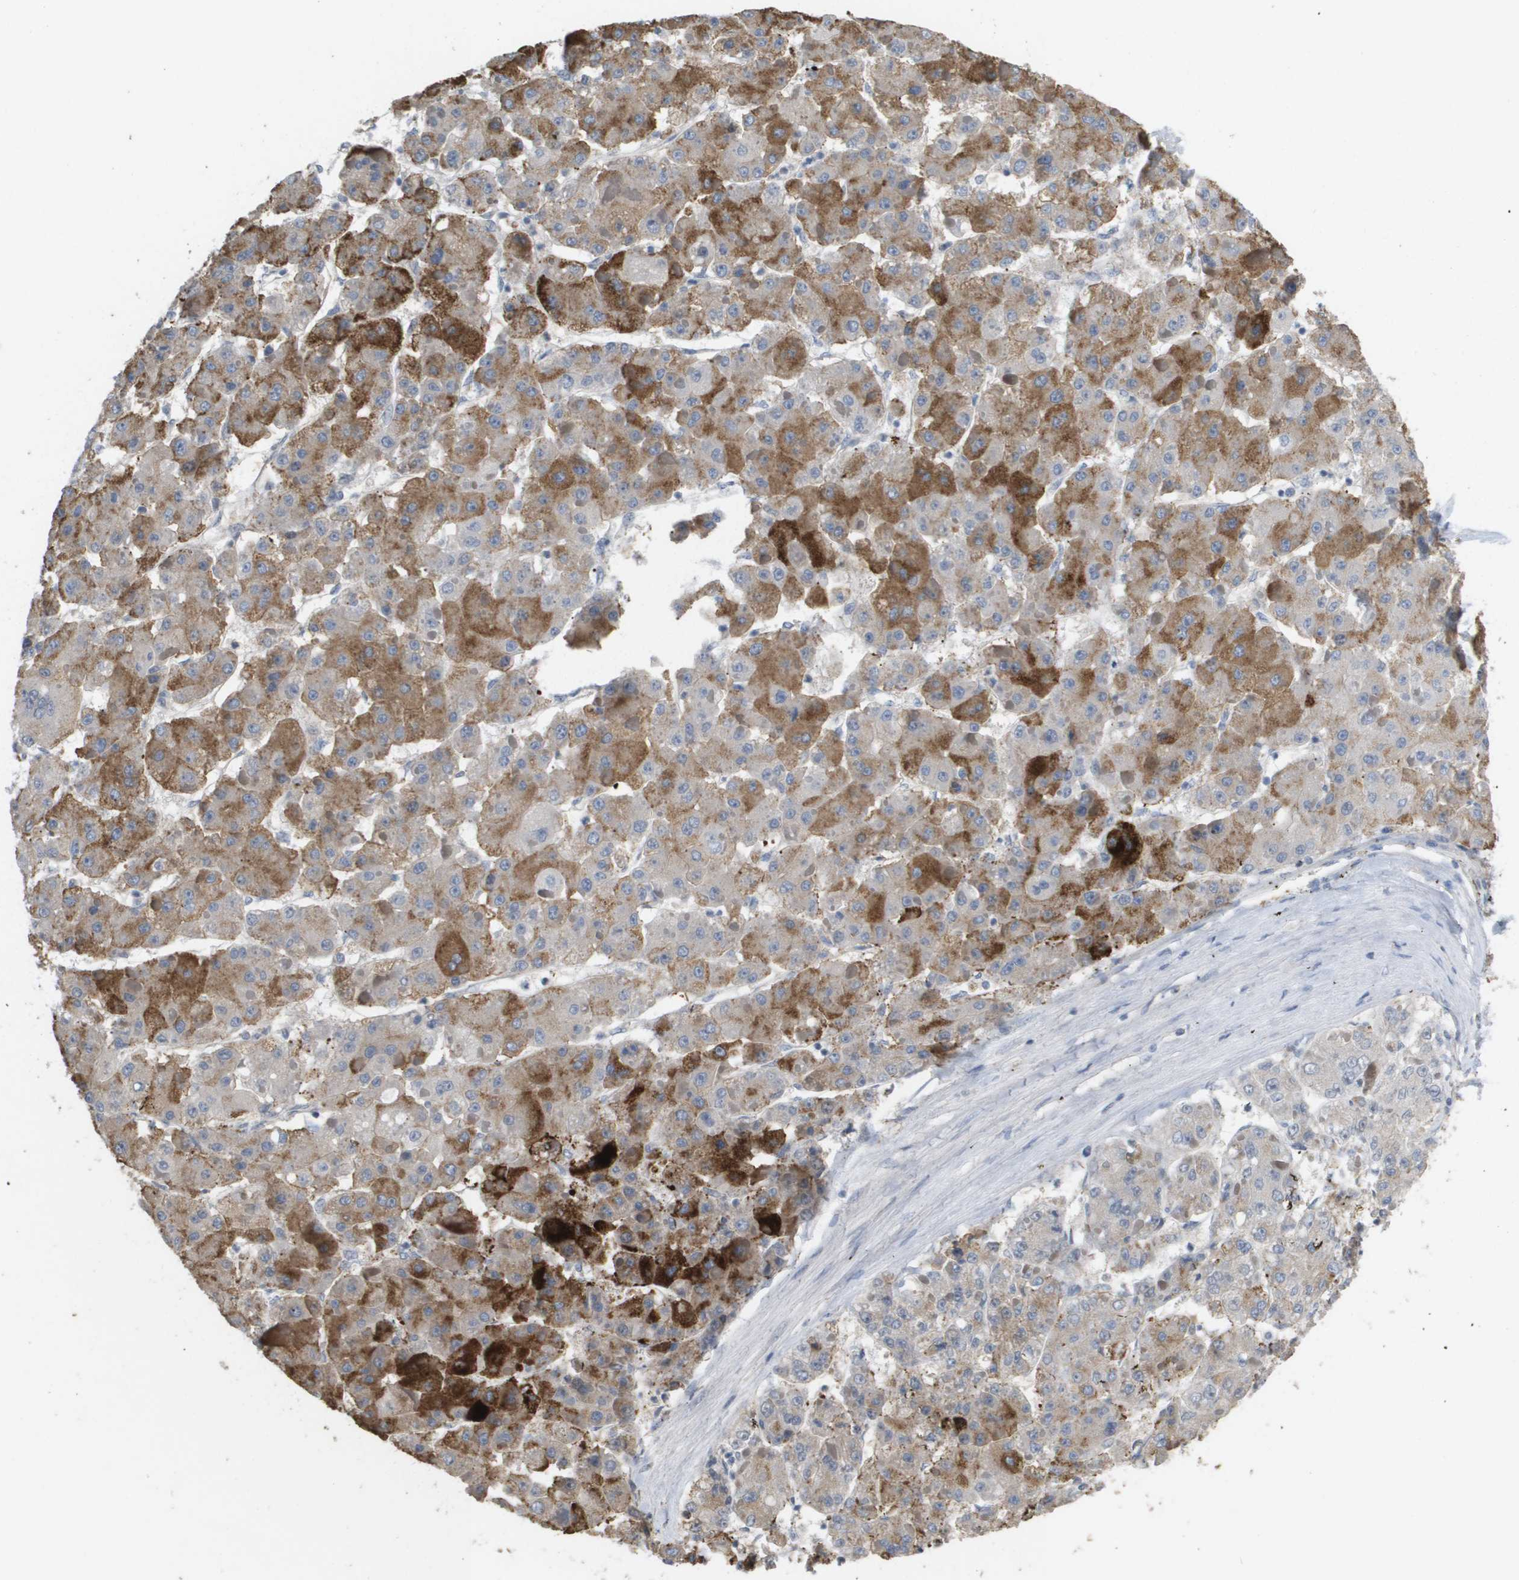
{"staining": {"intensity": "strong", "quantity": "25%-75%", "location": "cytoplasmic/membranous"}, "tissue": "liver cancer", "cell_type": "Tumor cells", "image_type": "cancer", "snomed": [{"axis": "morphology", "description": "Carcinoma, Hepatocellular, NOS"}, {"axis": "topography", "description": "Liver"}], "caption": "About 25%-75% of tumor cells in human hepatocellular carcinoma (liver) reveal strong cytoplasmic/membranous protein positivity as visualized by brown immunohistochemical staining.", "gene": "MARCHF8", "patient": {"sex": "female", "age": 73}}